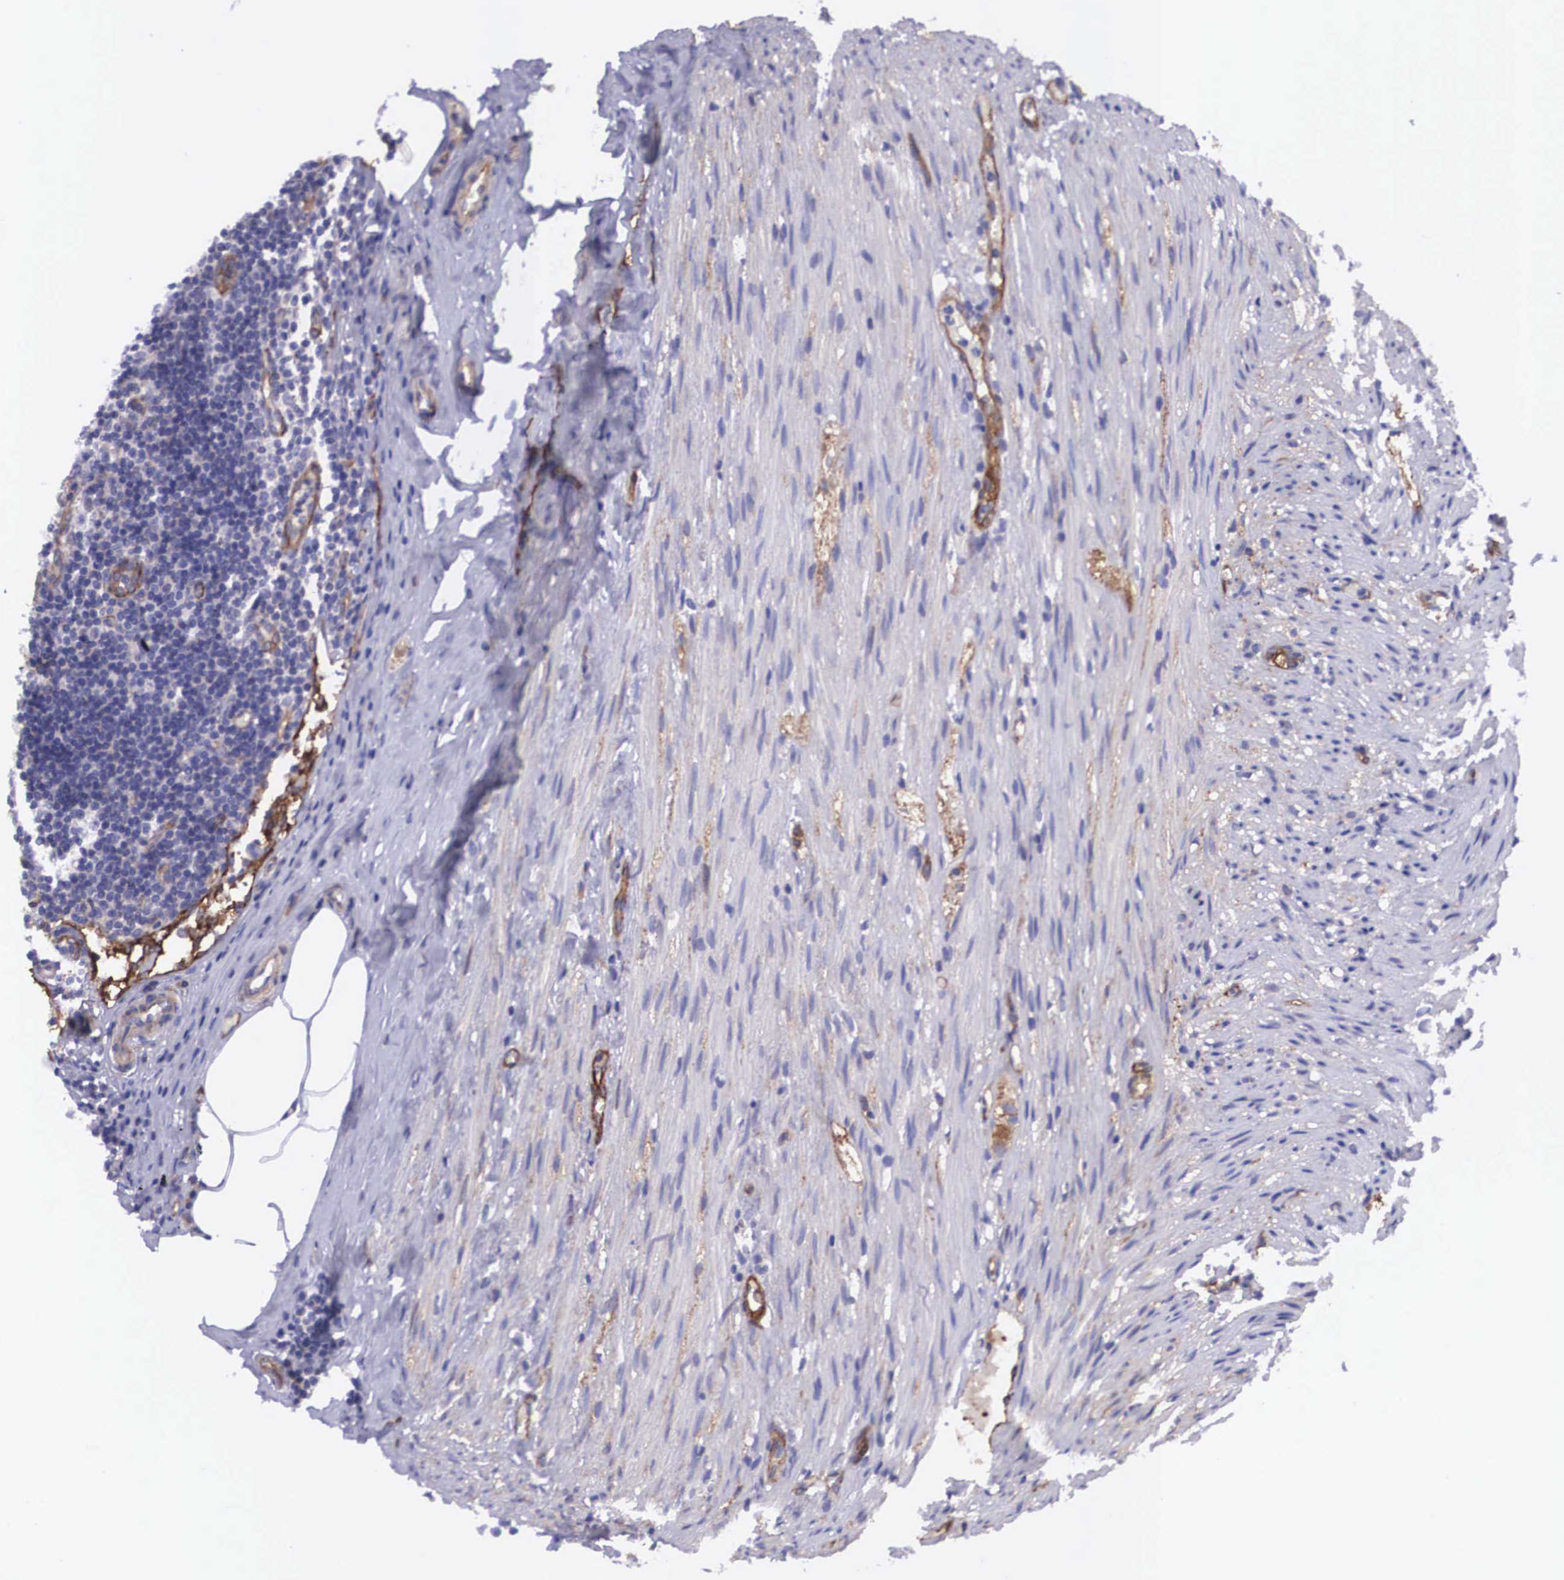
{"staining": {"intensity": "strong", "quantity": ">75%", "location": "cytoplasmic/membranous"}, "tissue": "appendix", "cell_type": "Glandular cells", "image_type": "normal", "snomed": [{"axis": "morphology", "description": "Normal tissue, NOS"}, {"axis": "topography", "description": "Appendix"}], "caption": "The histopathology image displays a brown stain indicating the presence of a protein in the cytoplasmic/membranous of glandular cells in appendix.", "gene": "BCAR1", "patient": {"sex": "female", "age": 34}}